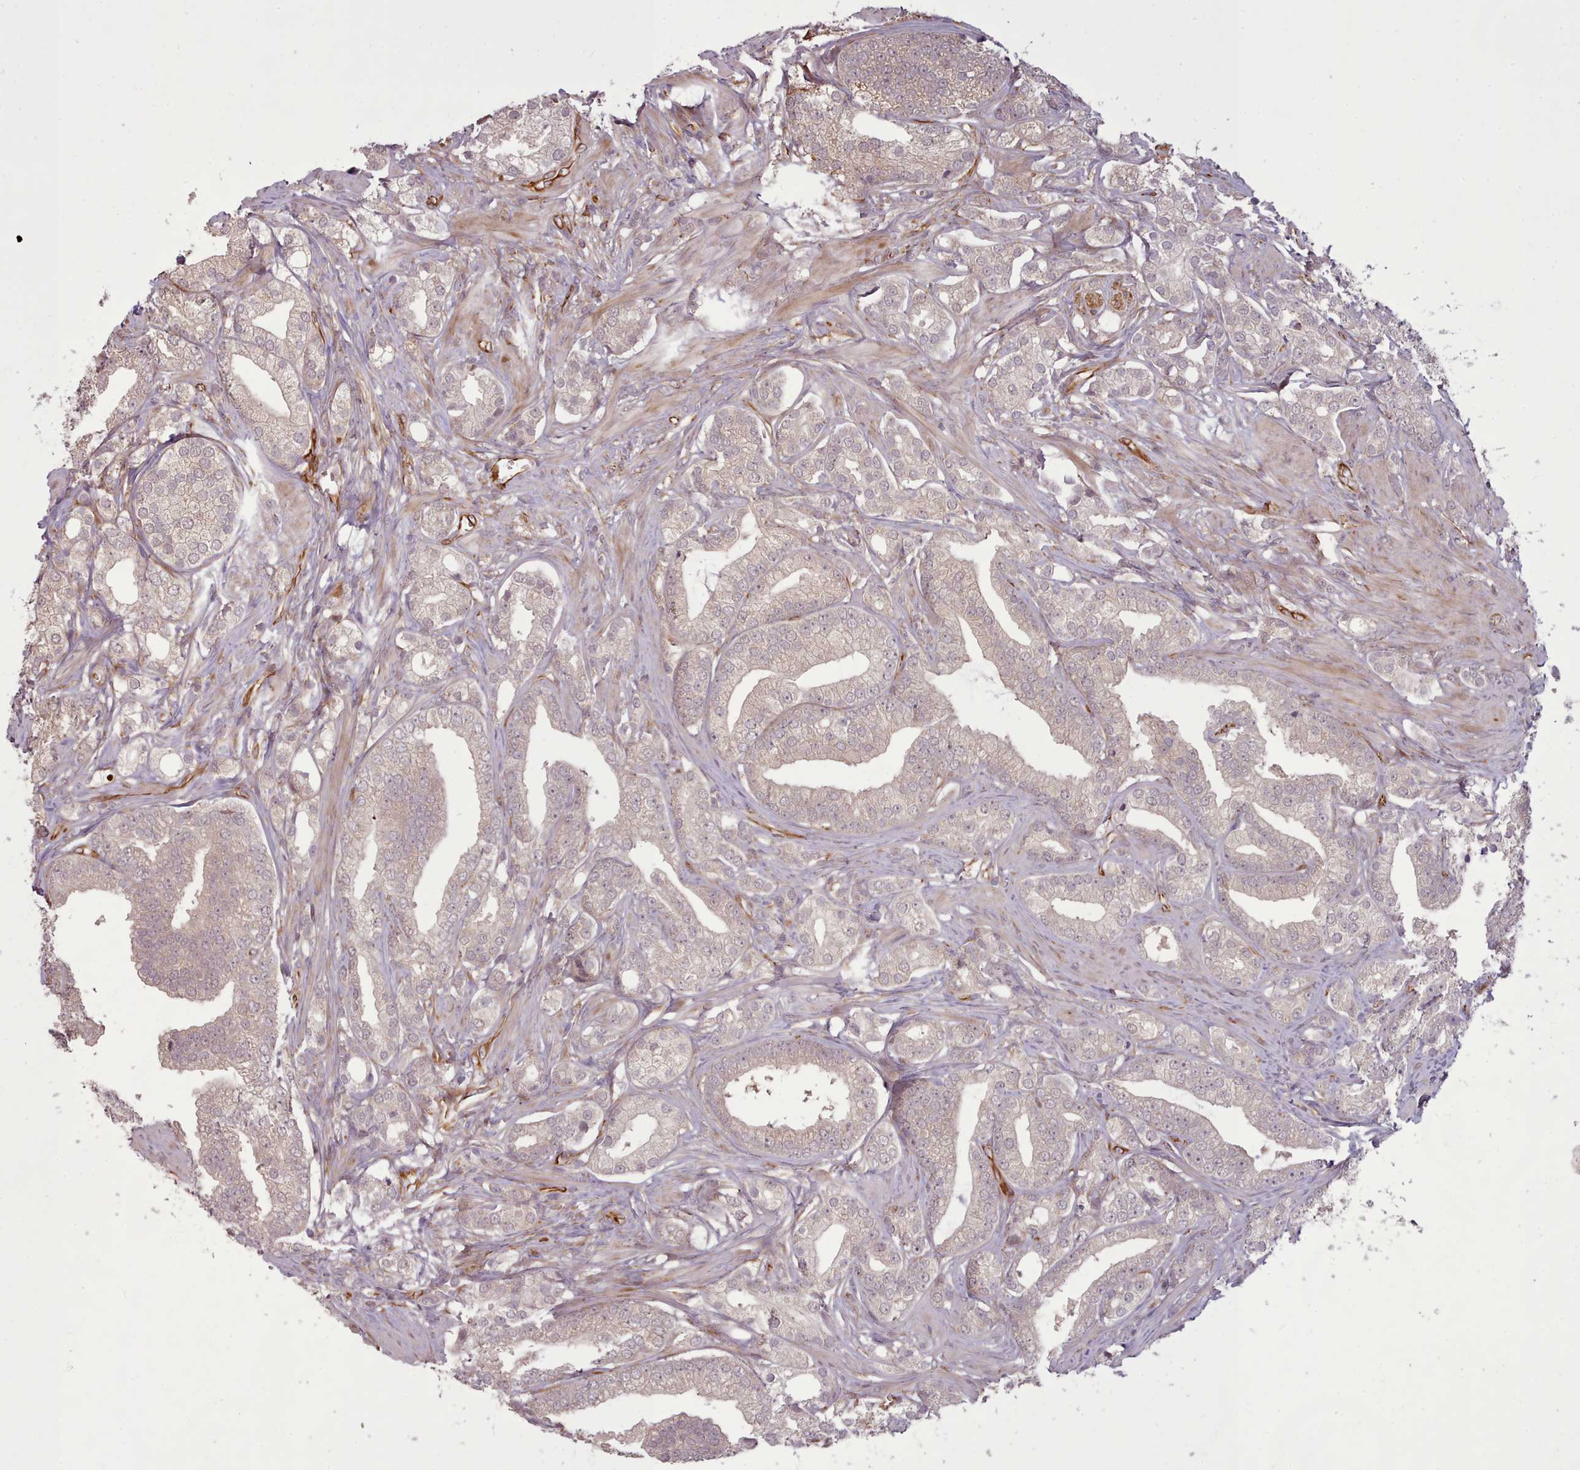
{"staining": {"intensity": "weak", "quantity": "25%-75%", "location": "cytoplasmic/membranous"}, "tissue": "prostate cancer", "cell_type": "Tumor cells", "image_type": "cancer", "snomed": [{"axis": "morphology", "description": "Adenocarcinoma, High grade"}, {"axis": "topography", "description": "Prostate"}], "caption": "Tumor cells display low levels of weak cytoplasmic/membranous staining in about 25%-75% of cells in human prostate cancer (high-grade adenocarcinoma).", "gene": "GBGT1", "patient": {"sex": "male", "age": 50}}